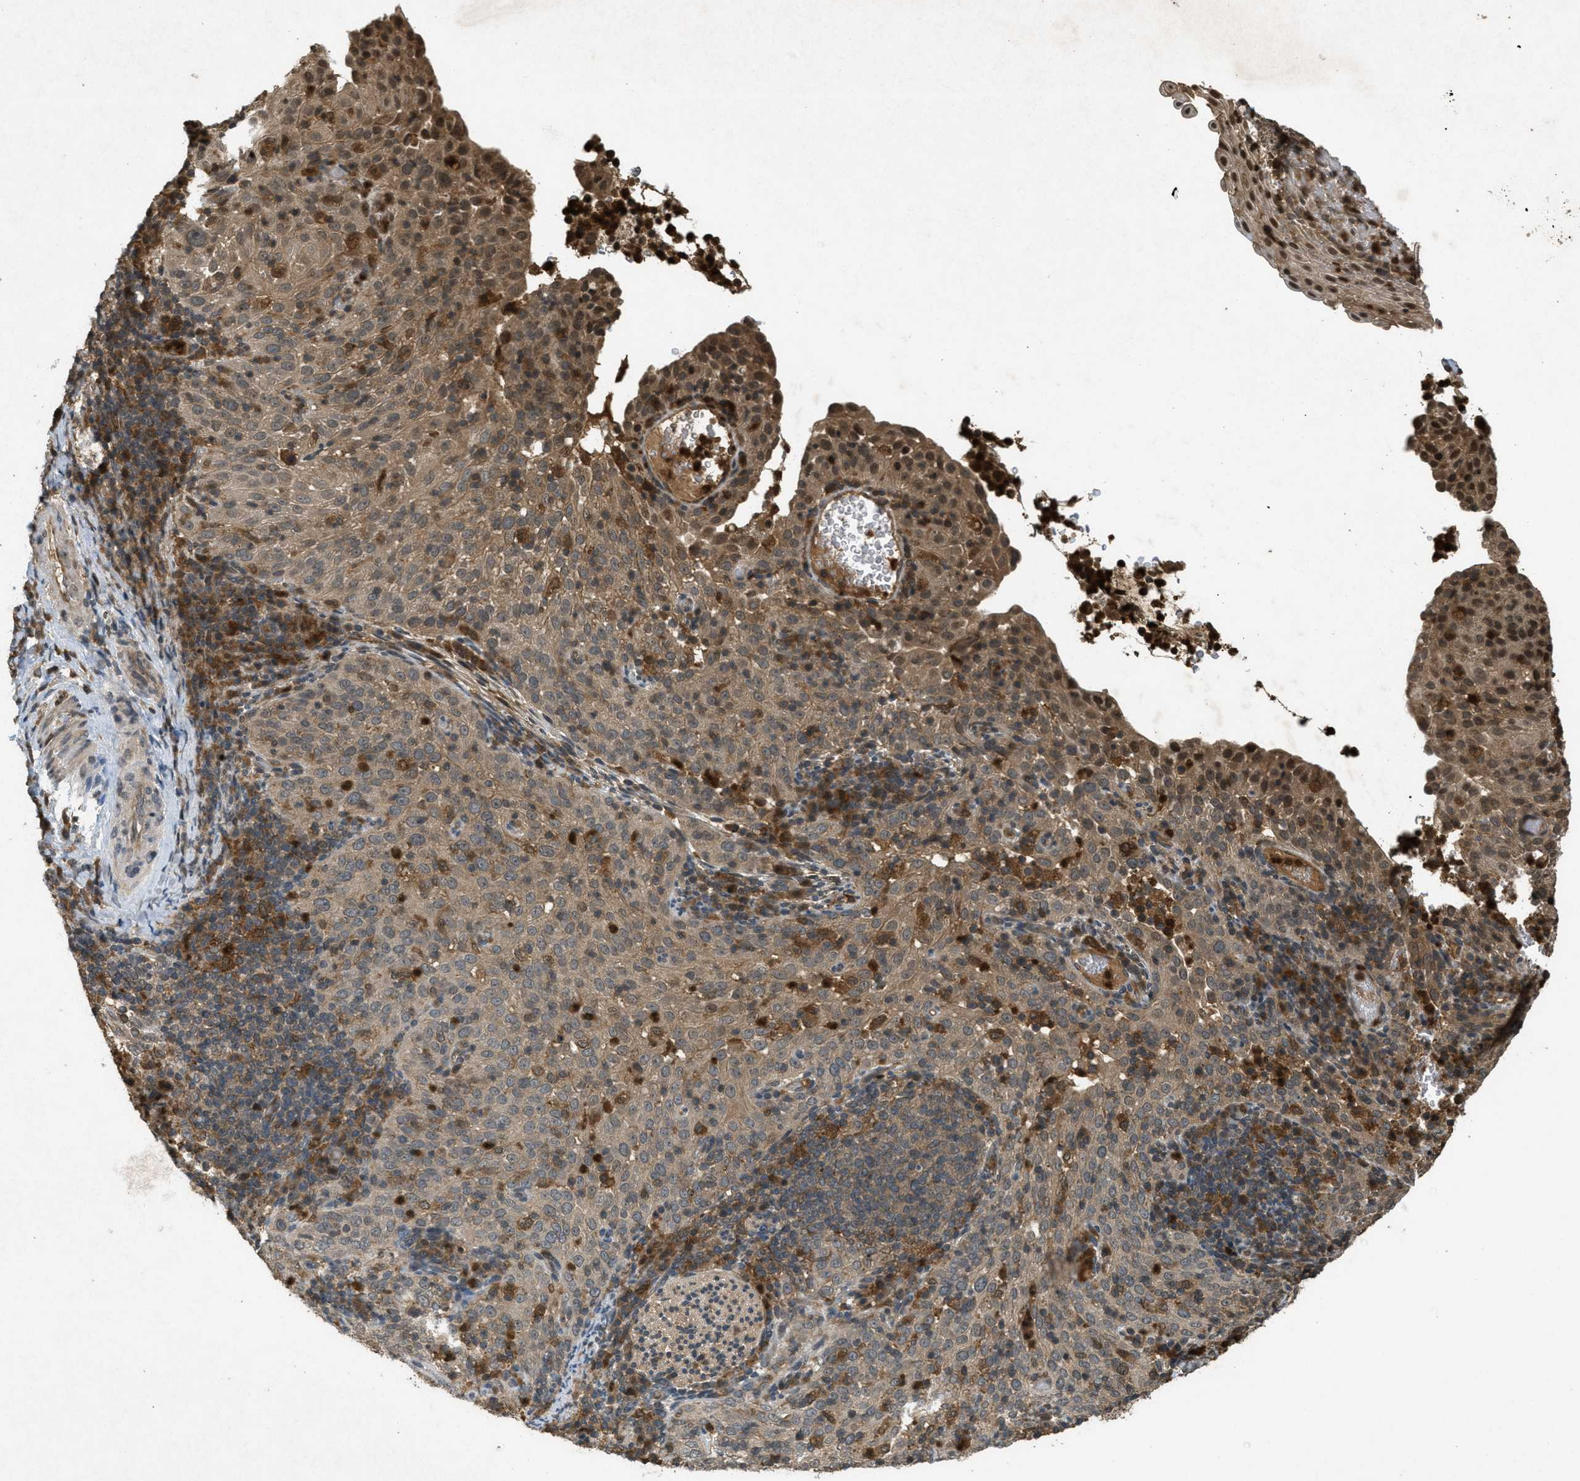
{"staining": {"intensity": "moderate", "quantity": "25%-75%", "location": "cytoplasmic/membranous"}, "tissue": "cervical cancer", "cell_type": "Tumor cells", "image_type": "cancer", "snomed": [{"axis": "morphology", "description": "Squamous cell carcinoma, NOS"}, {"axis": "topography", "description": "Cervix"}], "caption": "An image of human cervical cancer stained for a protein displays moderate cytoplasmic/membranous brown staining in tumor cells. Using DAB (brown) and hematoxylin (blue) stains, captured at high magnification using brightfield microscopy.", "gene": "ATG7", "patient": {"sex": "female", "age": 51}}